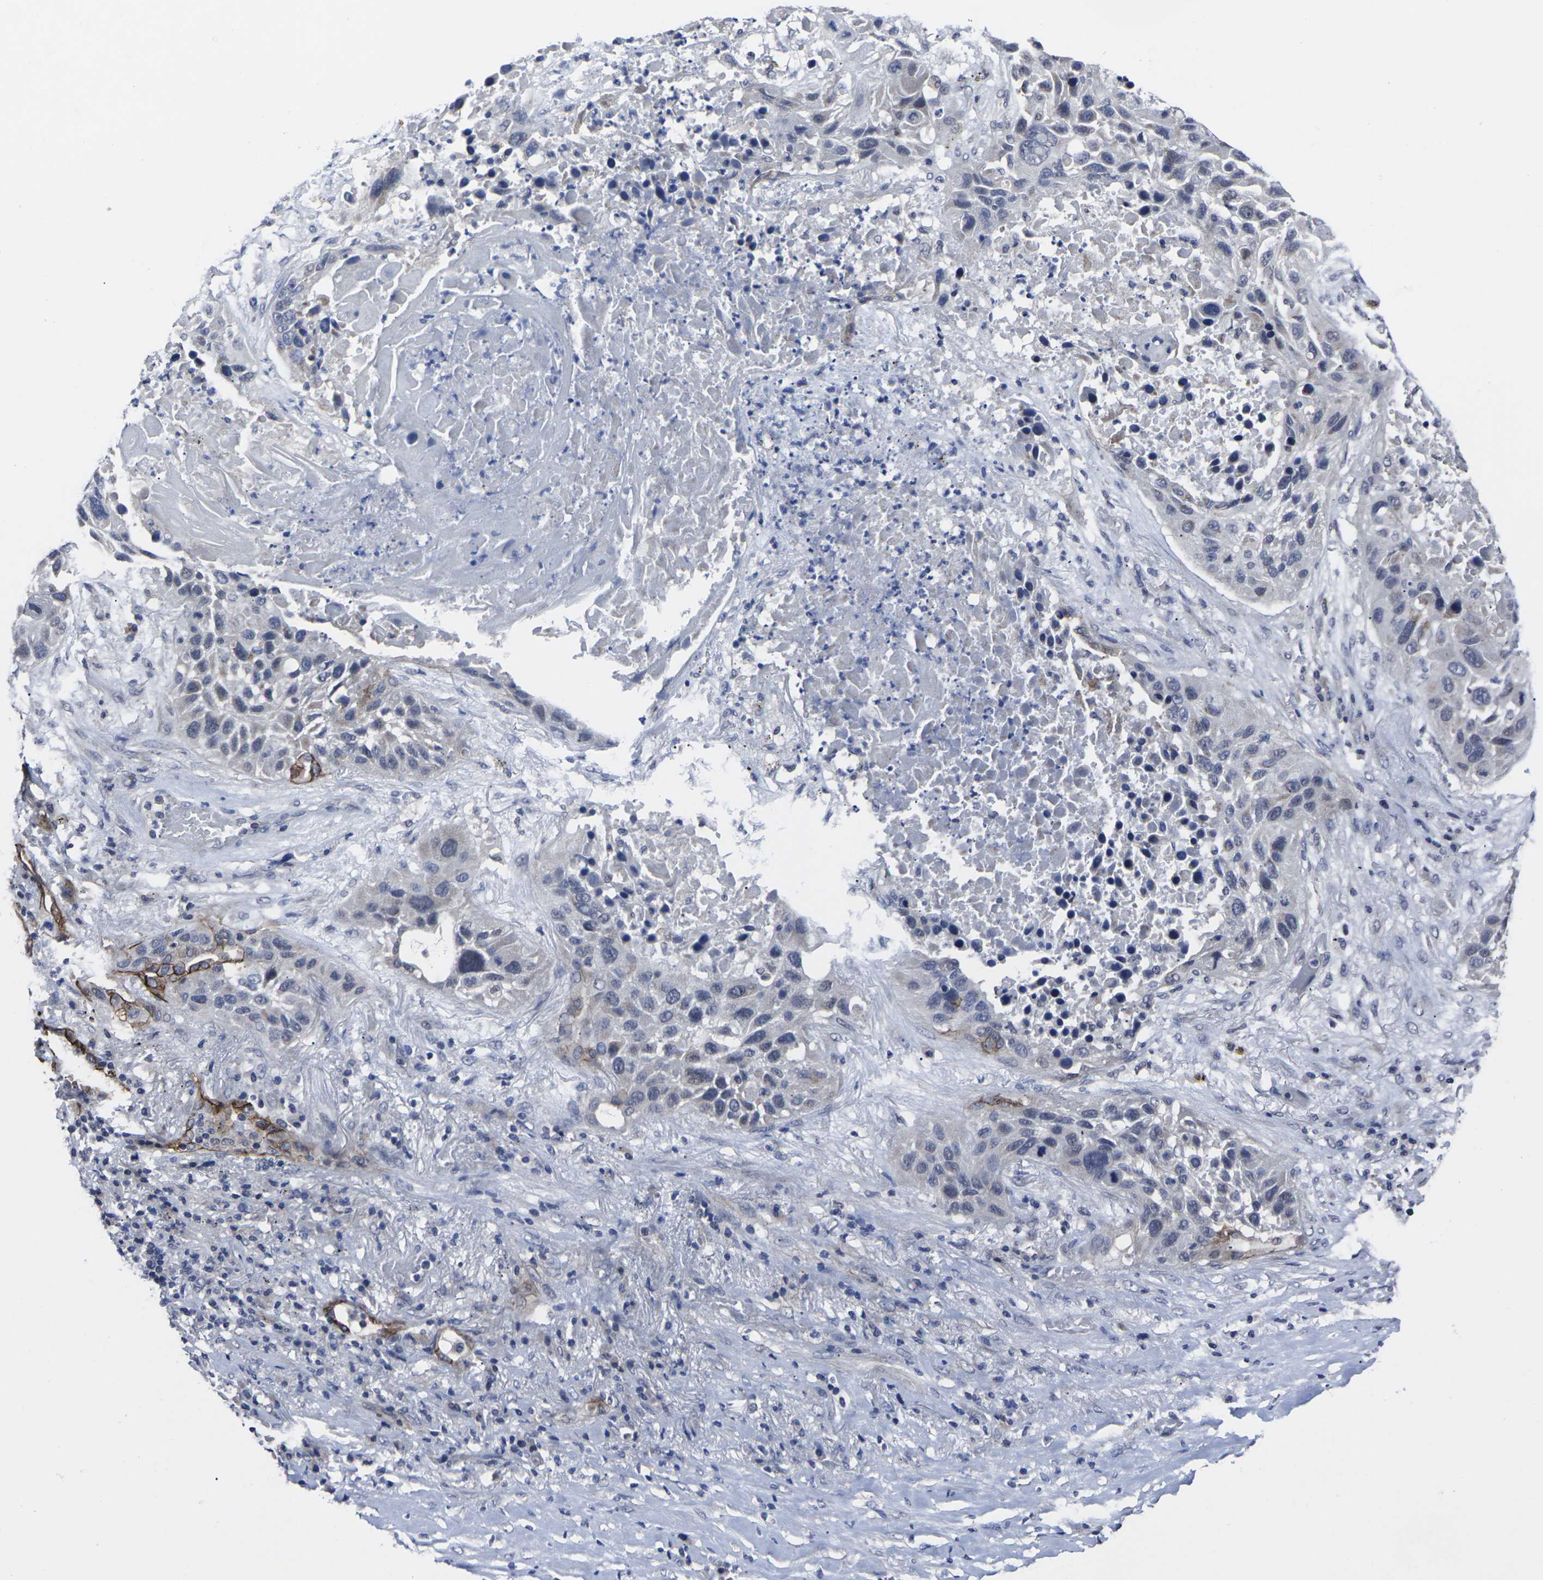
{"staining": {"intensity": "weak", "quantity": "<25%", "location": "cytoplasmic/membranous"}, "tissue": "lung cancer", "cell_type": "Tumor cells", "image_type": "cancer", "snomed": [{"axis": "morphology", "description": "Squamous cell carcinoma, NOS"}, {"axis": "topography", "description": "Lung"}], "caption": "This is a photomicrograph of IHC staining of lung cancer, which shows no staining in tumor cells.", "gene": "MSANTD4", "patient": {"sex": "male", "age": 57}}